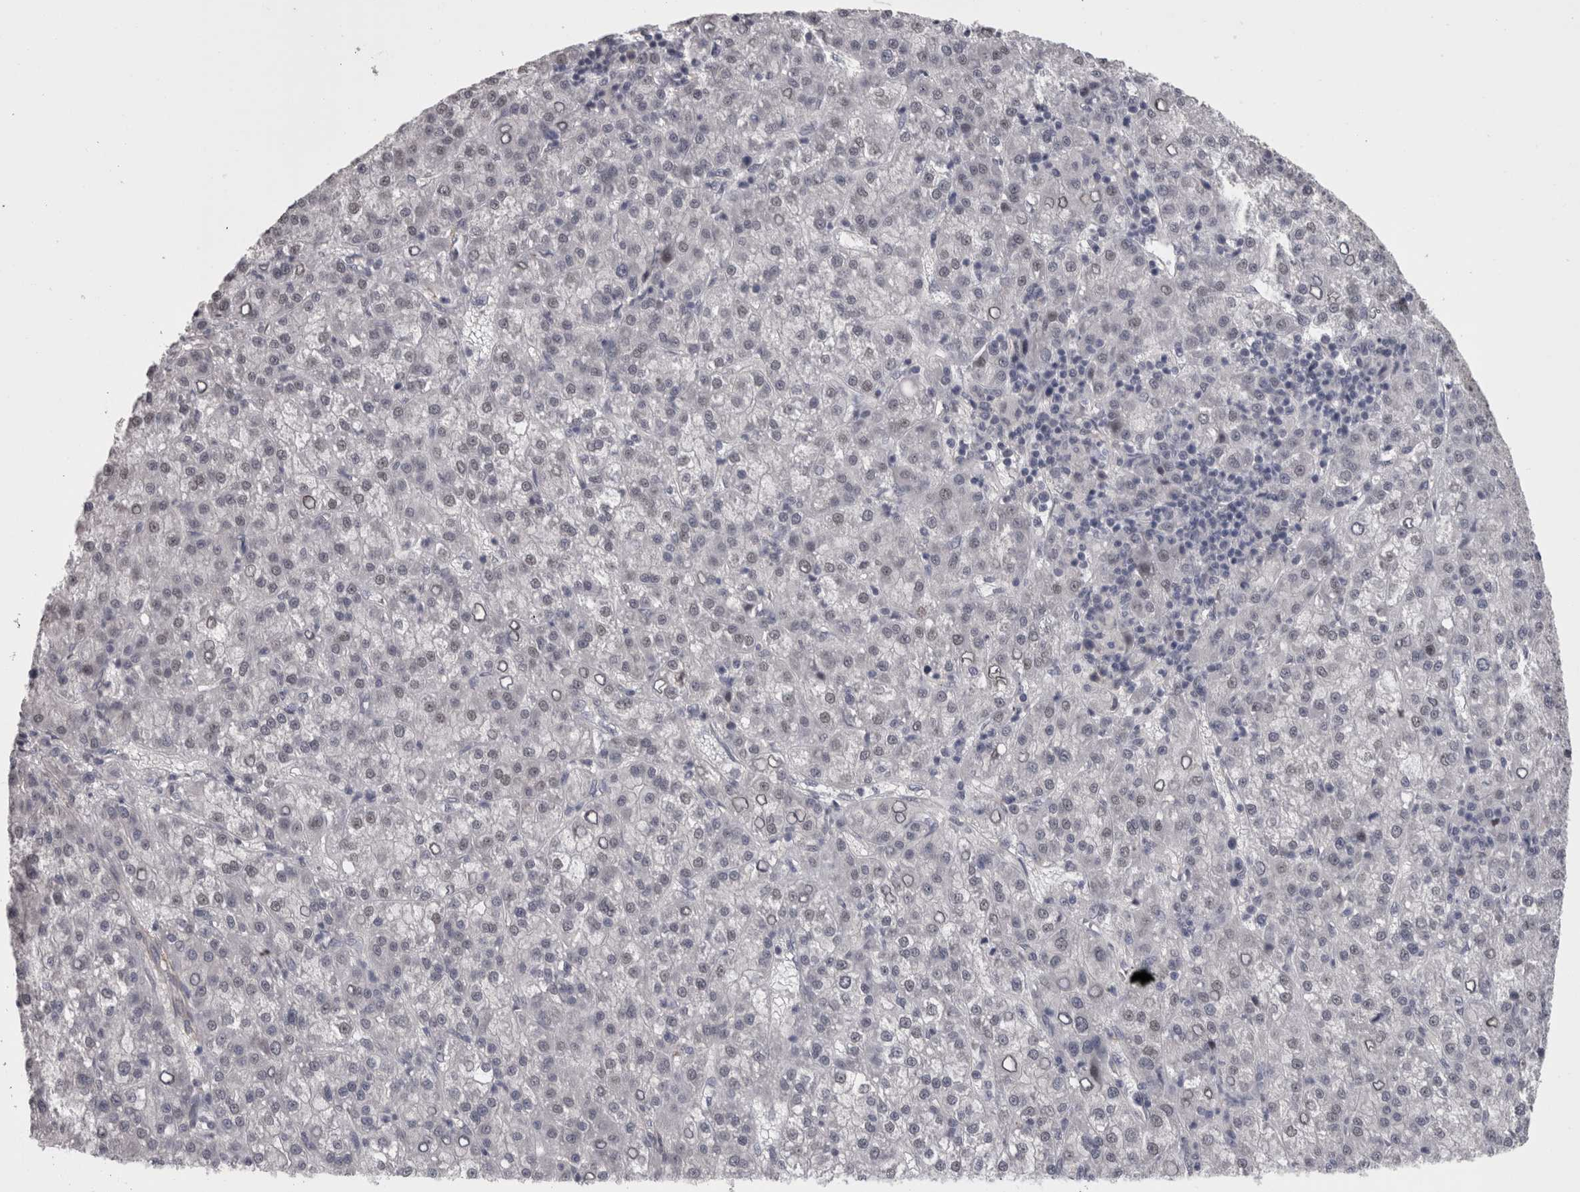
{"staining": {"intensity": "weak", "quantity": "<25%", "location": "nuclear"}, "tissue": "liver cancer", "cell_type": "Tumor cells", "image_type": "cancer", "snomed": [{"axis": "morphology", "description": "Carcinoma, Hepatocellular, NOS"}, {"axis": "topography", "description": "Liver"}], "caption": "DAB (3,3'-diaminobenzidine) immunohistochemical staining of human liver hepatocellular carcinoma reveals no significant expression in tumor cells.", "gene": "RMDN1", "patient": {"sex": "female", "age": 58}}